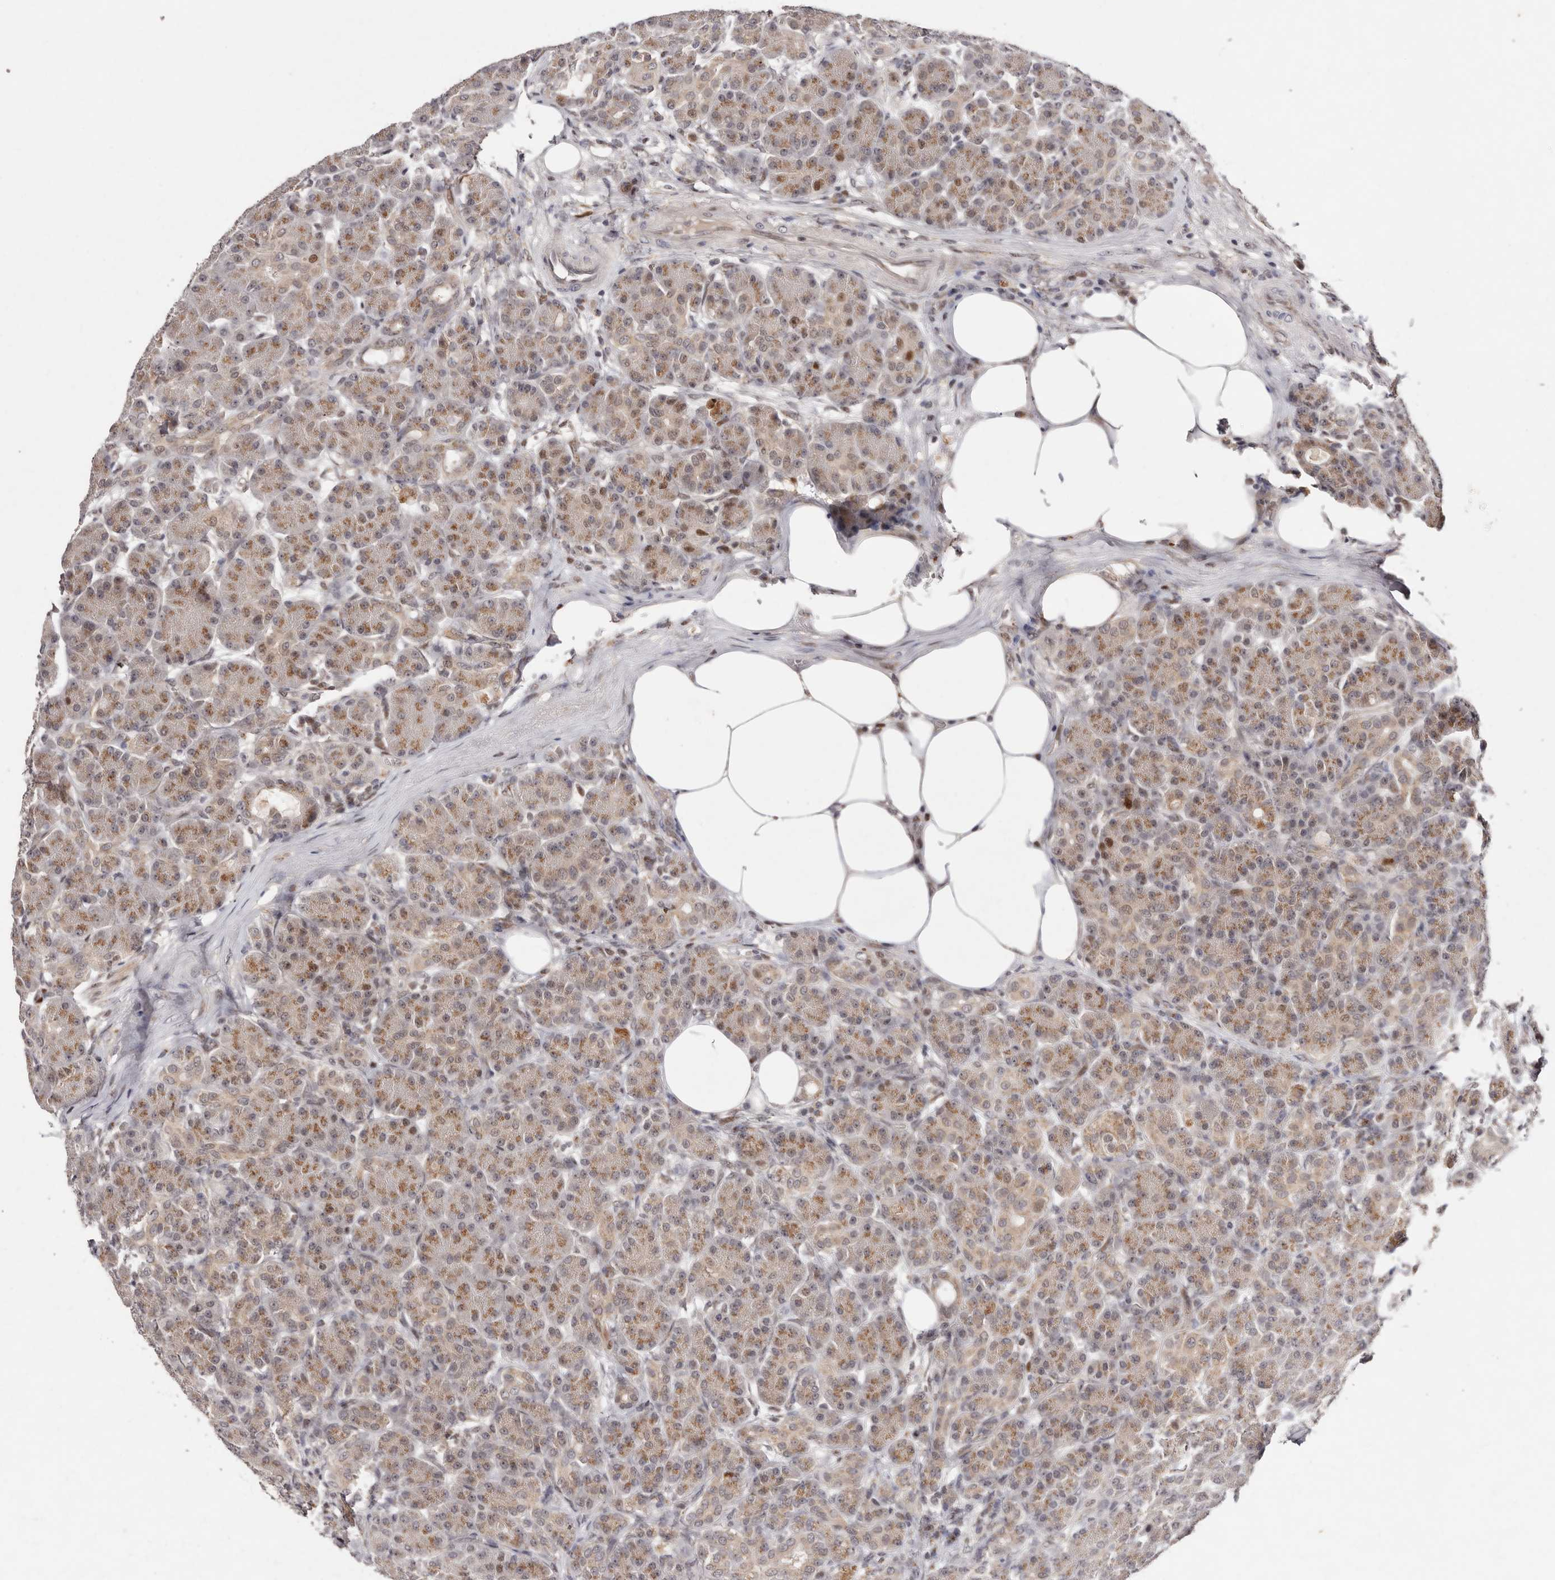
{"staining": {"intensity": "moderate", "quantity": ">75%", "location": "cytoplasmic/membranous"}, "tissue": "pancreas", "cell_type": "Exocrine glandular cells", "image_type": "normal", "snomed": [{"axis": "morphology", "description": "Normal tissue, NOS"}, {"axis": "topography", "description": "Pancreas"}], "caption": "Unremarkable pancreas demonstrates moderate cytoplasmic/membranous expression in about >75% of exocrine glandular cells.", "gene": "KLF7", "patient": {"sex": "male", "age": 63}}